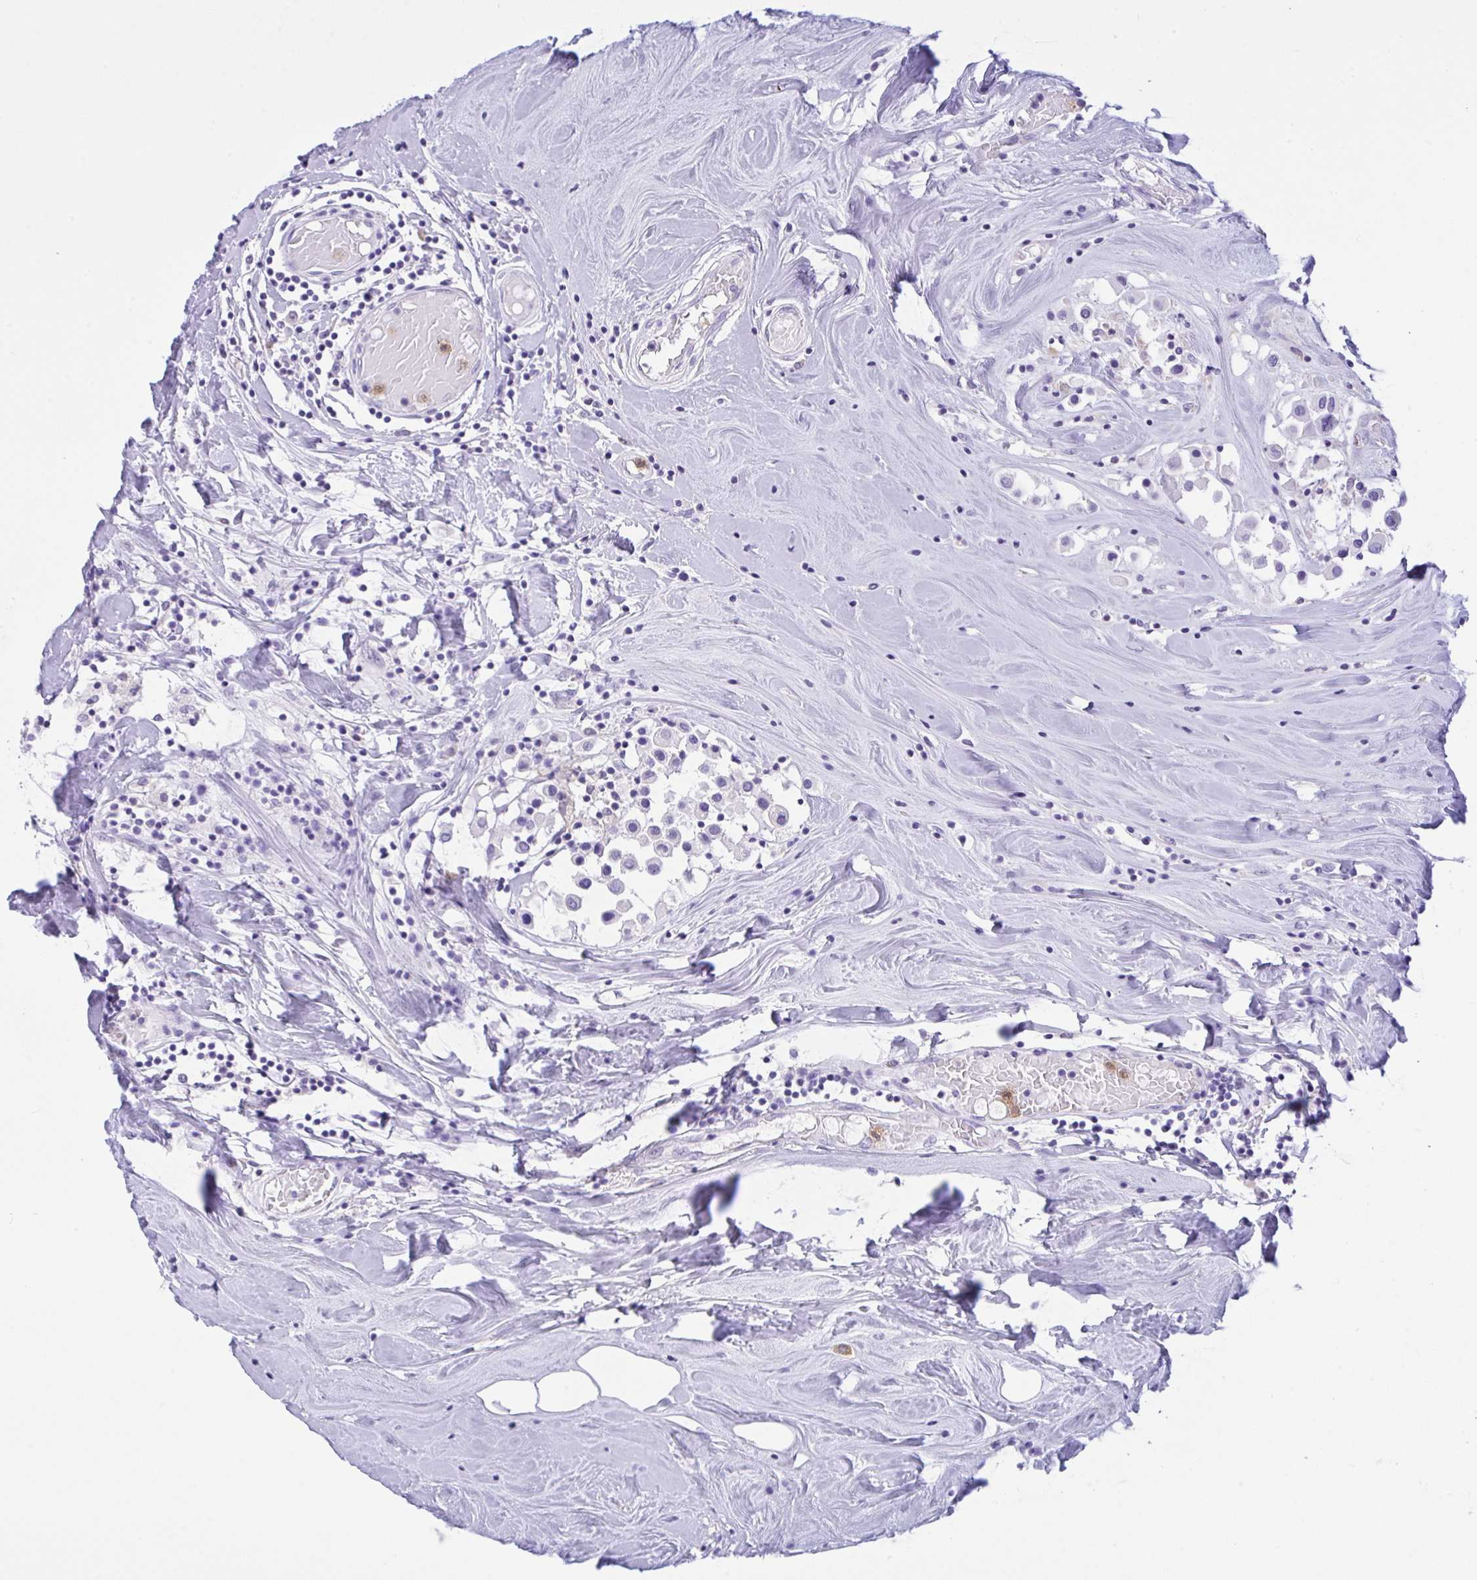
{"staining": {"intensity": "negative", "quantity": "none", "location": "none"}, "tissue": "breast cancer", "cell_type": "Tumor cells", "image_type": "cancer", "snomed": [{"axis": "morphology", "description": "Duct carcinoma"}, {"axis": "topography", "description": "Breast"}], "caption": "Human breast cancer stained for a protein using immunohistochemistry (IHC) exhibits no positivity in tumor cells.", "gene": "NCF1", "patient": {"sex": "female", "age": 61}}